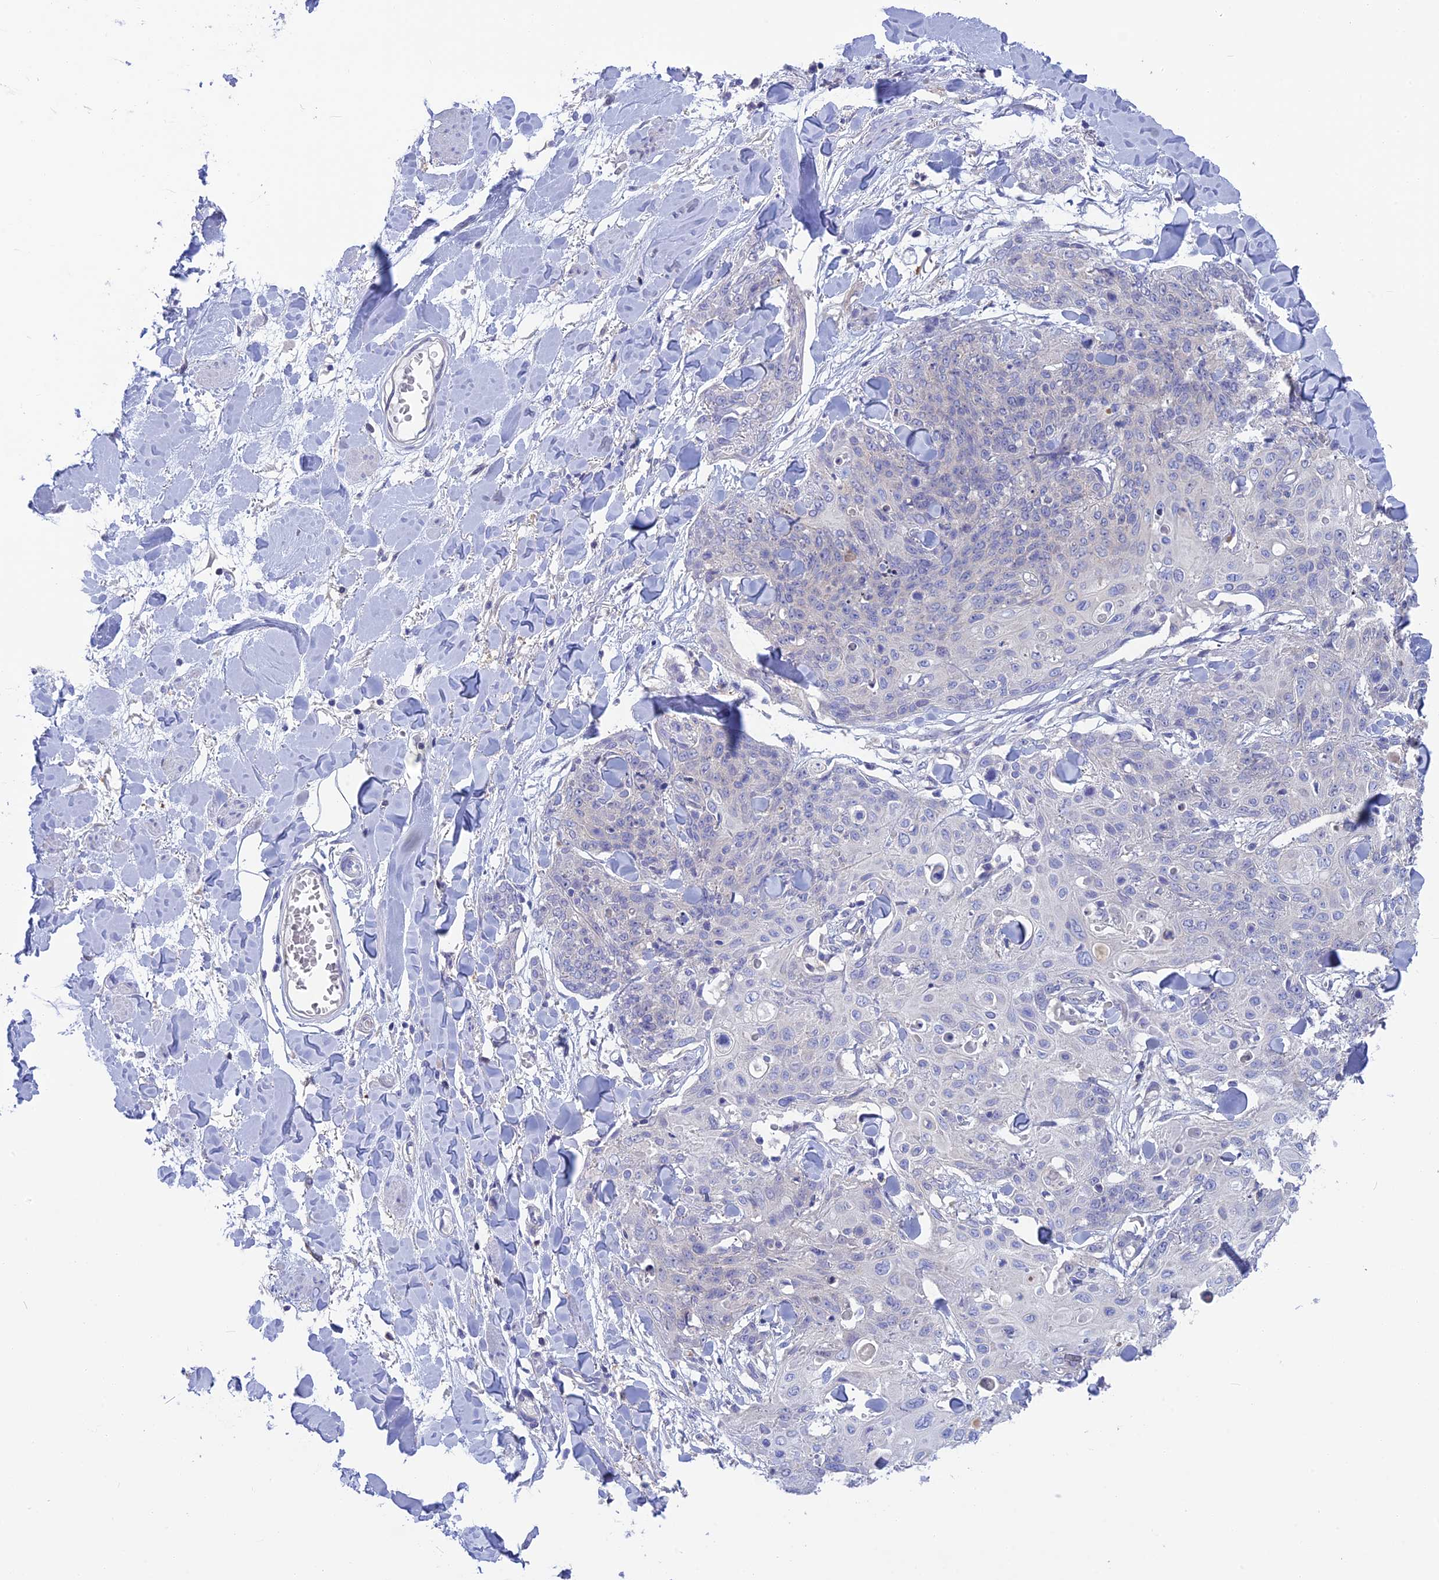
{"staining": {"intensity": "negative", "quantity": "none", "location": "none"}, "tissue": "skin cancer", "cell_type": "Tumor cells", "image_type": "cancer", "snomed": [{"axis": "morphology", "description": "Squamous cell carcinoma, NOS"}, {"axis": "topography", "description": "Skin"}, {"axis": "topography", "description": "Vulva"}], "caption": "Protein analysis of skin cancer exhibits no significant expression in tumor cells.", "gene": "SNAP91", "patient": {"sex": "female", "age": 85}}